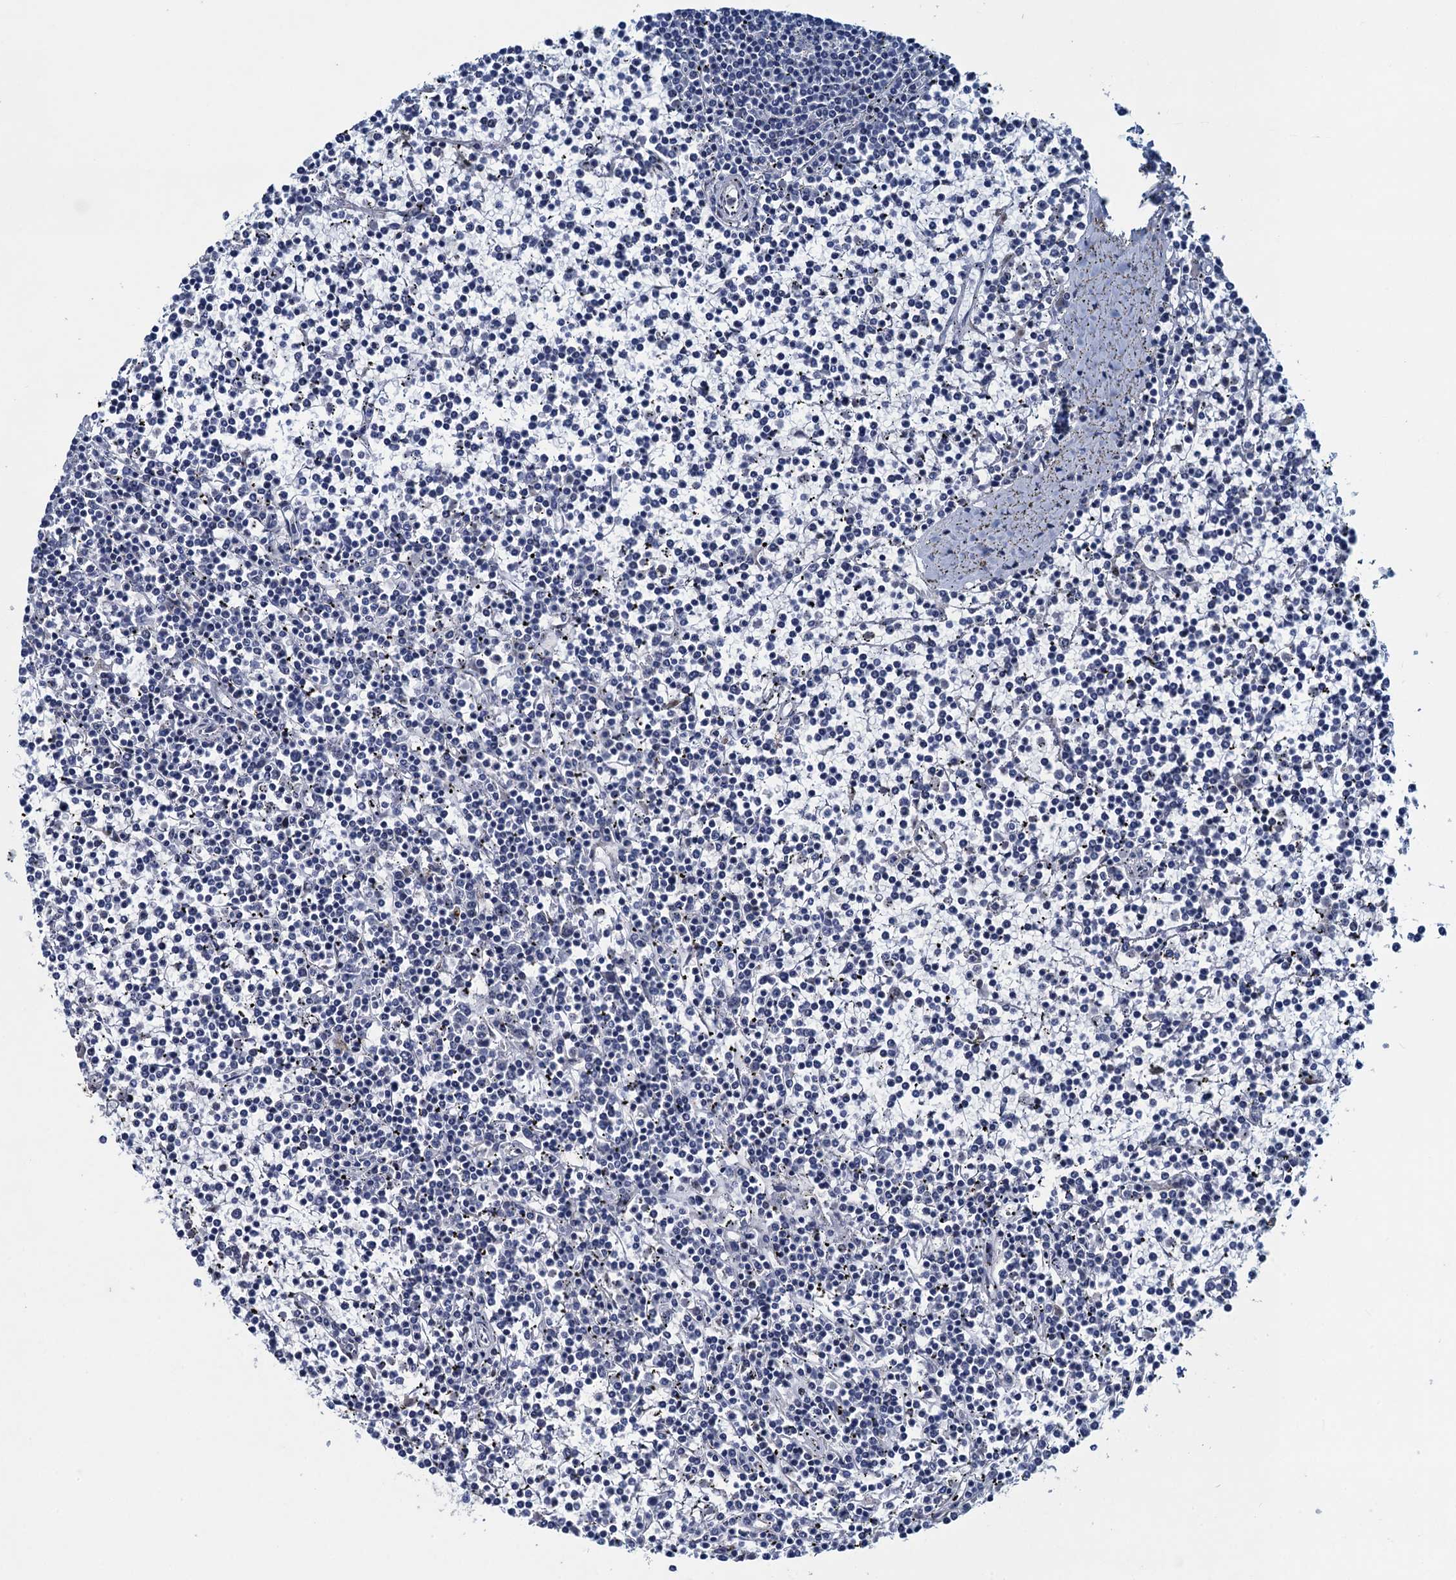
{"staining": {"intensity": "negative", "quantity": "none", "location": "none"}, "tissue": "lymphoma", "cell_type": "Tumor cells", "image_type": "cancer", "snomed": [{"axis": "morphology", "description": "Malignant lymphoma, non-Hodgkin's type, Low grade"}, {"axis": "topography", "description": "Spleen"}], "caption": "Protein analysis of low-grade malignant lymphoma, non-Hodgkin's type exhibits no significant expression in tumor cells.", "gene": "ATOSA", "patient": {"sex": "female", "age": 19}}